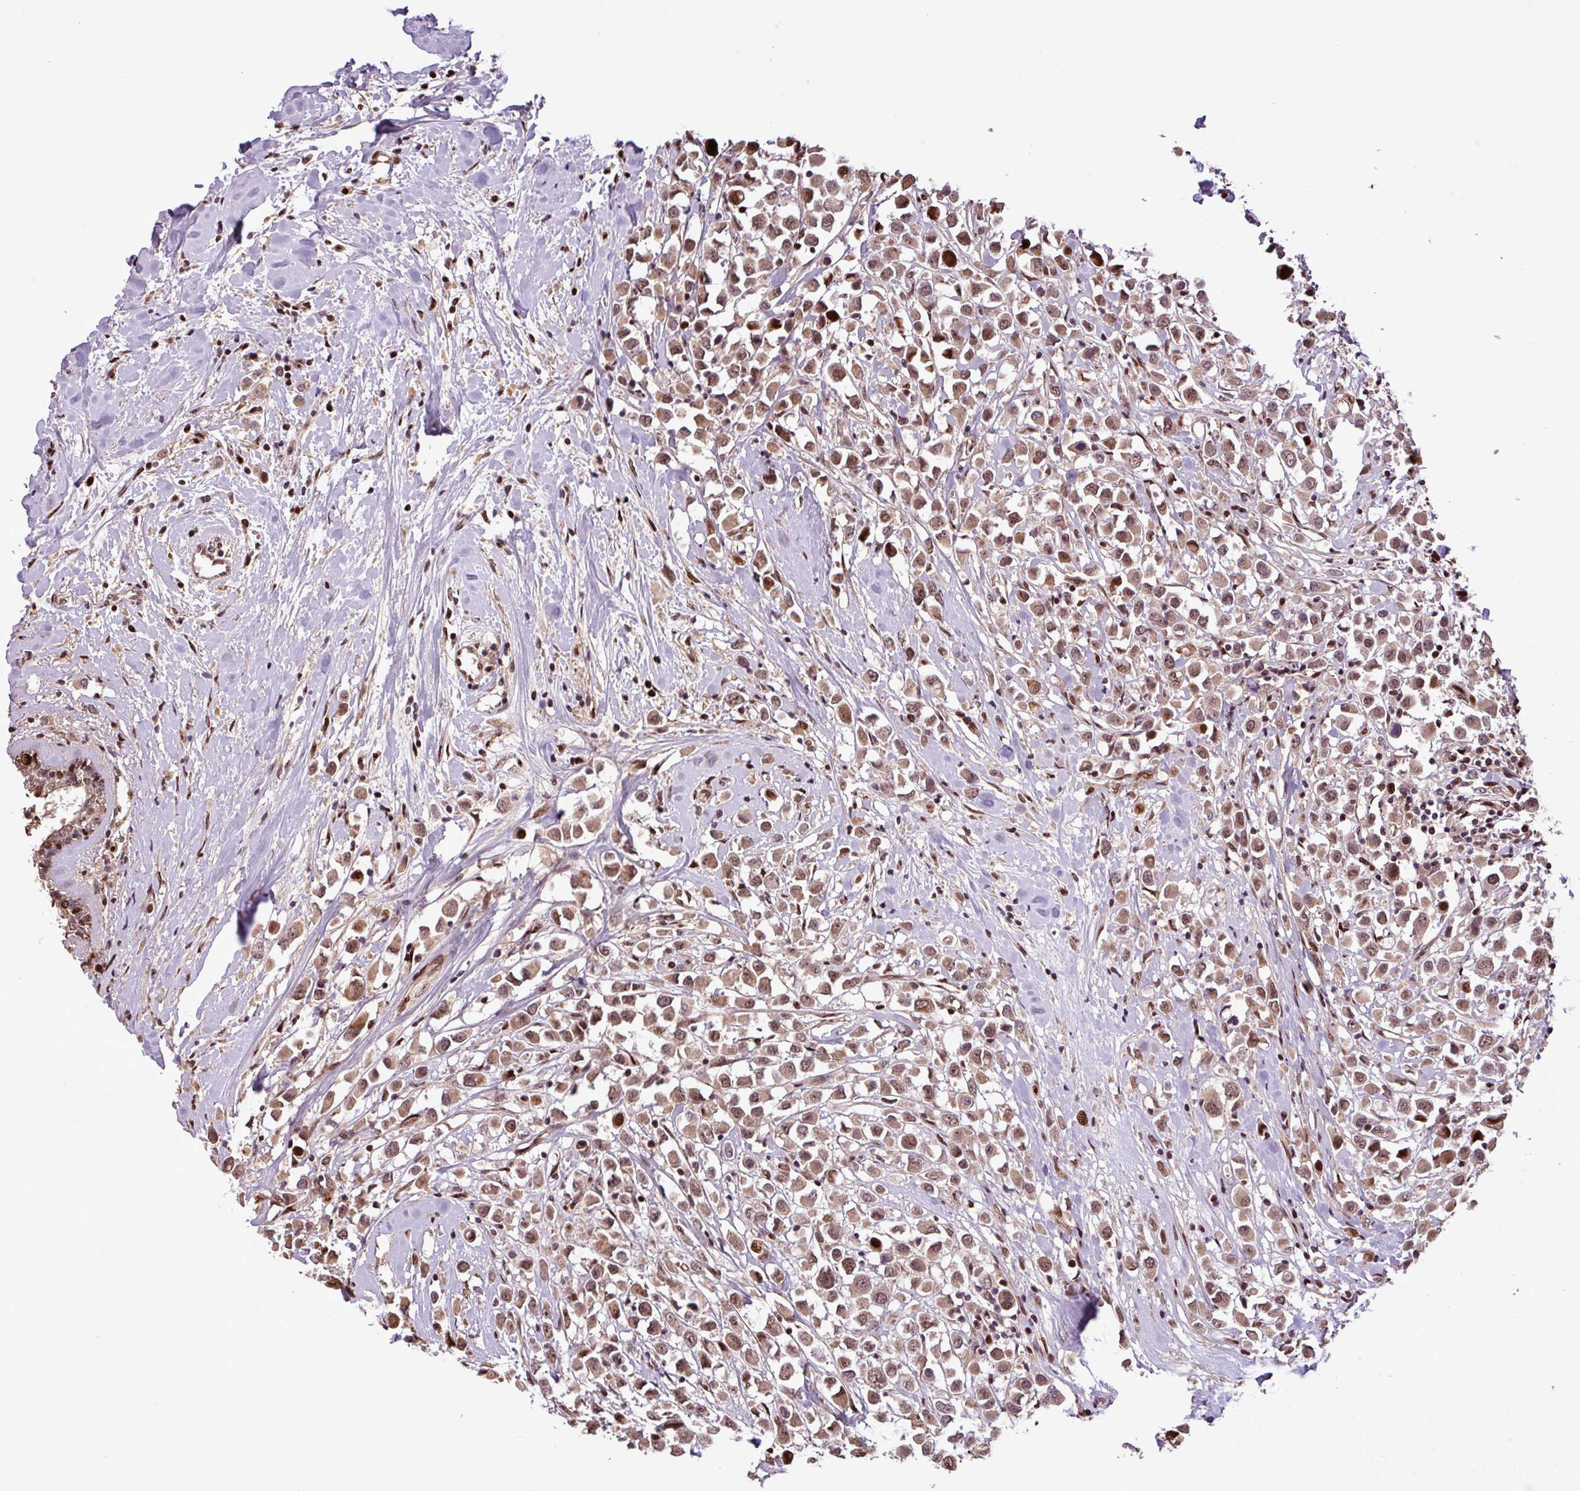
{"staining": {"intensity": "moderate", "quantity": ">75%", "location": "cytoplasmic/membranous,nuclear"}, "tissue": "breast cancer", "cell_type": "Tumor cells", "image_type": "cancer", "snomed": [{"axis": "morphology", "description": "Duct carcinoma"}, {"axis": "topography", "description": "Breast"}], "caption": "Approximately >75% of tumor cells in breast cancer show moderate cytoplasmic/membranous and nuclear protein expression as visualized by brown immunohistochemical staining.", "gene": "SLC22A24", "patient": {"sex": "female", "age": 87}}